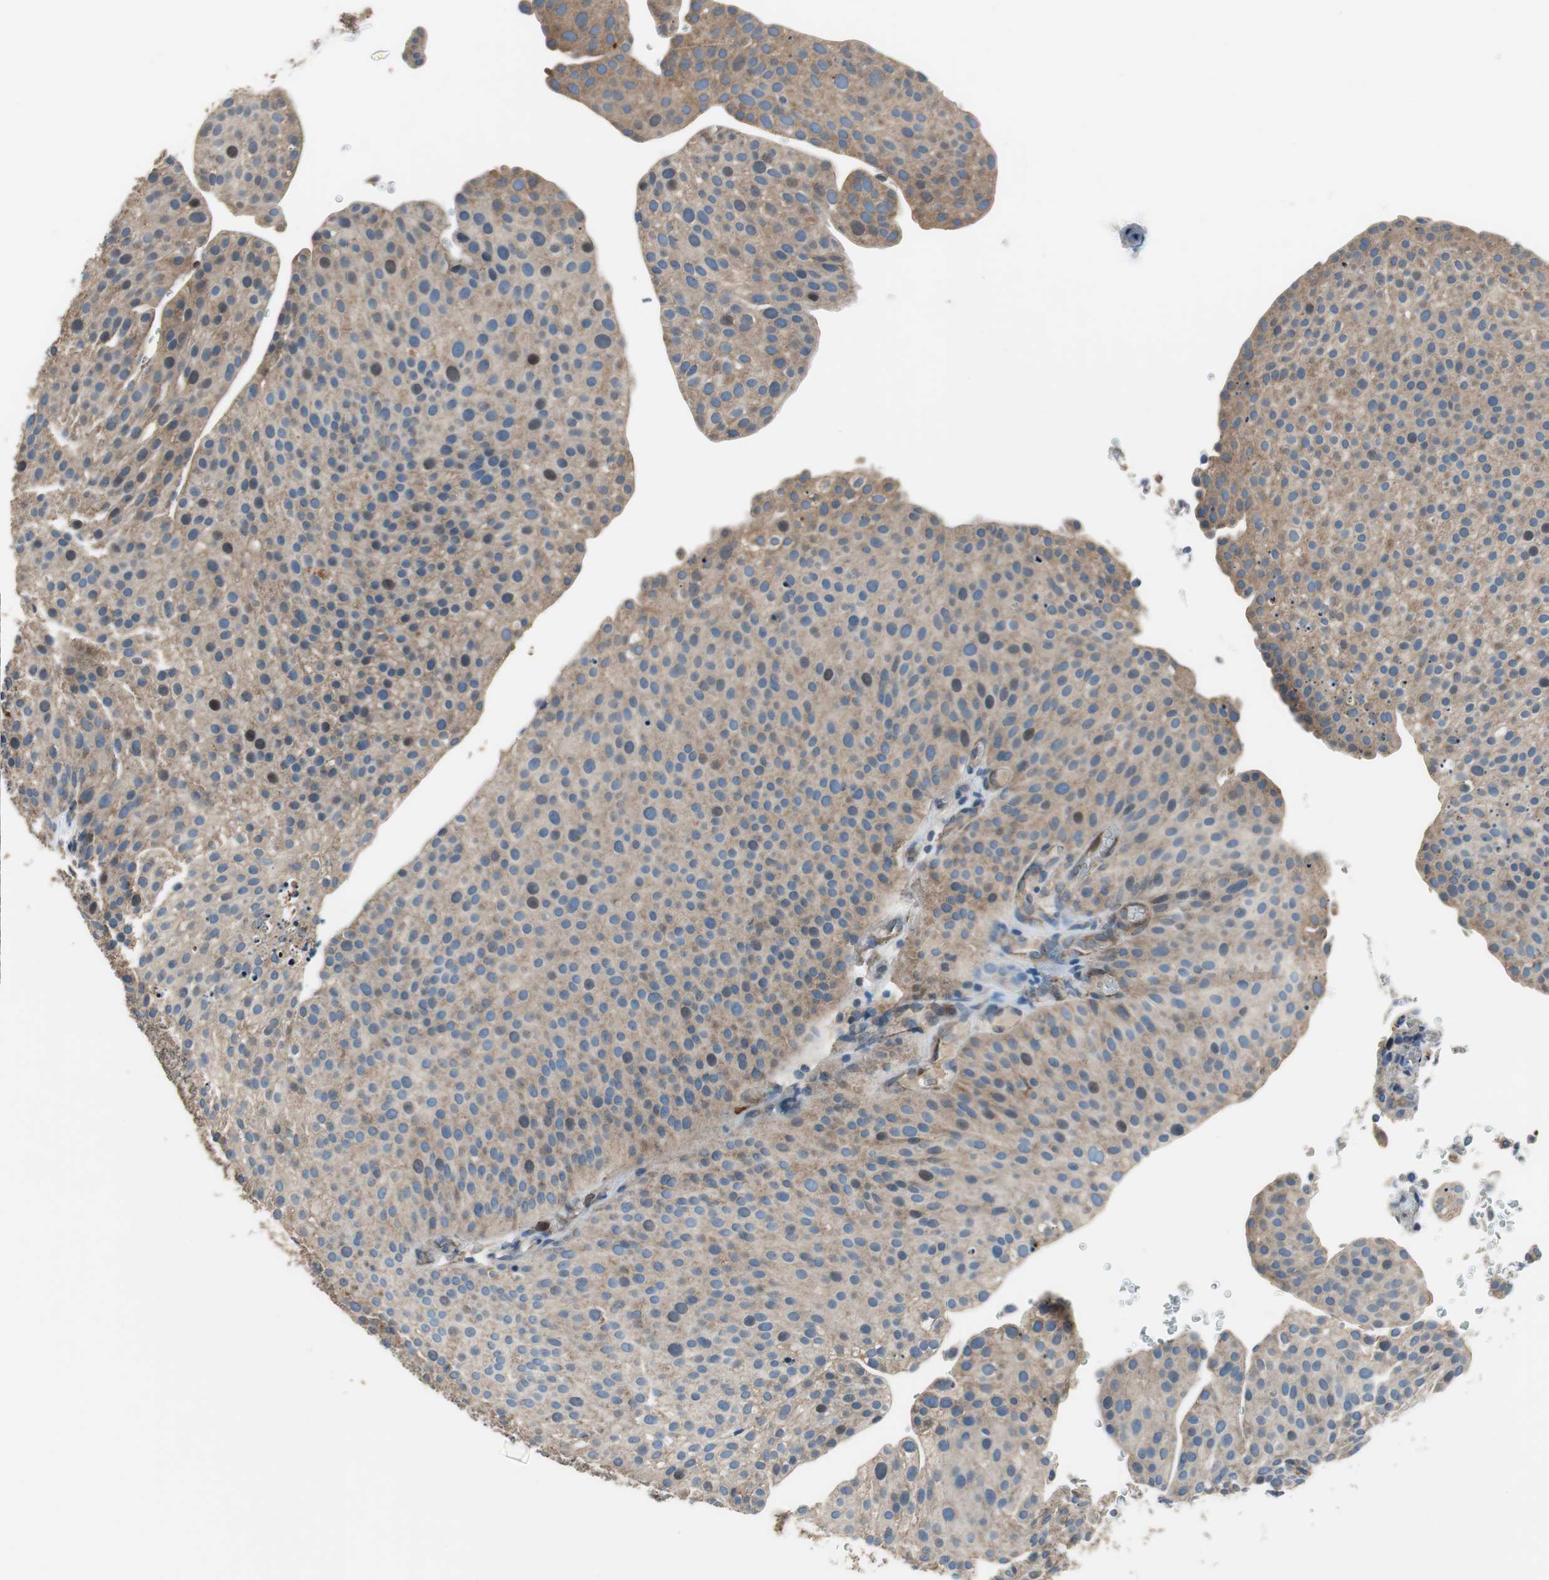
{"staining": {"intensity": "moderate", "quantity": ">75%", "location": "cytoplasmic/membranous,nuclear"}, "tissue": "urothelial cancer", "cell_type": "Tumor cells", "image_type": "cancer", "snomed": [{"axis": "morphology", "description": "Urothelial carcinoma, Low grade"}, {"axis": "topography", "description": "Smooth muscle"}, {"axis": "topography", "description": "Urinary bladder"}], "caption": "Brown immunohistochemical staining in urothelial cancer displays moderate cytoplasmic/membranous and nuclear expression in about >75% of tumor cells. (DAB = brown stain, brightfield microscopy at high magnification).", "gene": "PI4KB", "patient": {"sex": "male", "age": 60}}